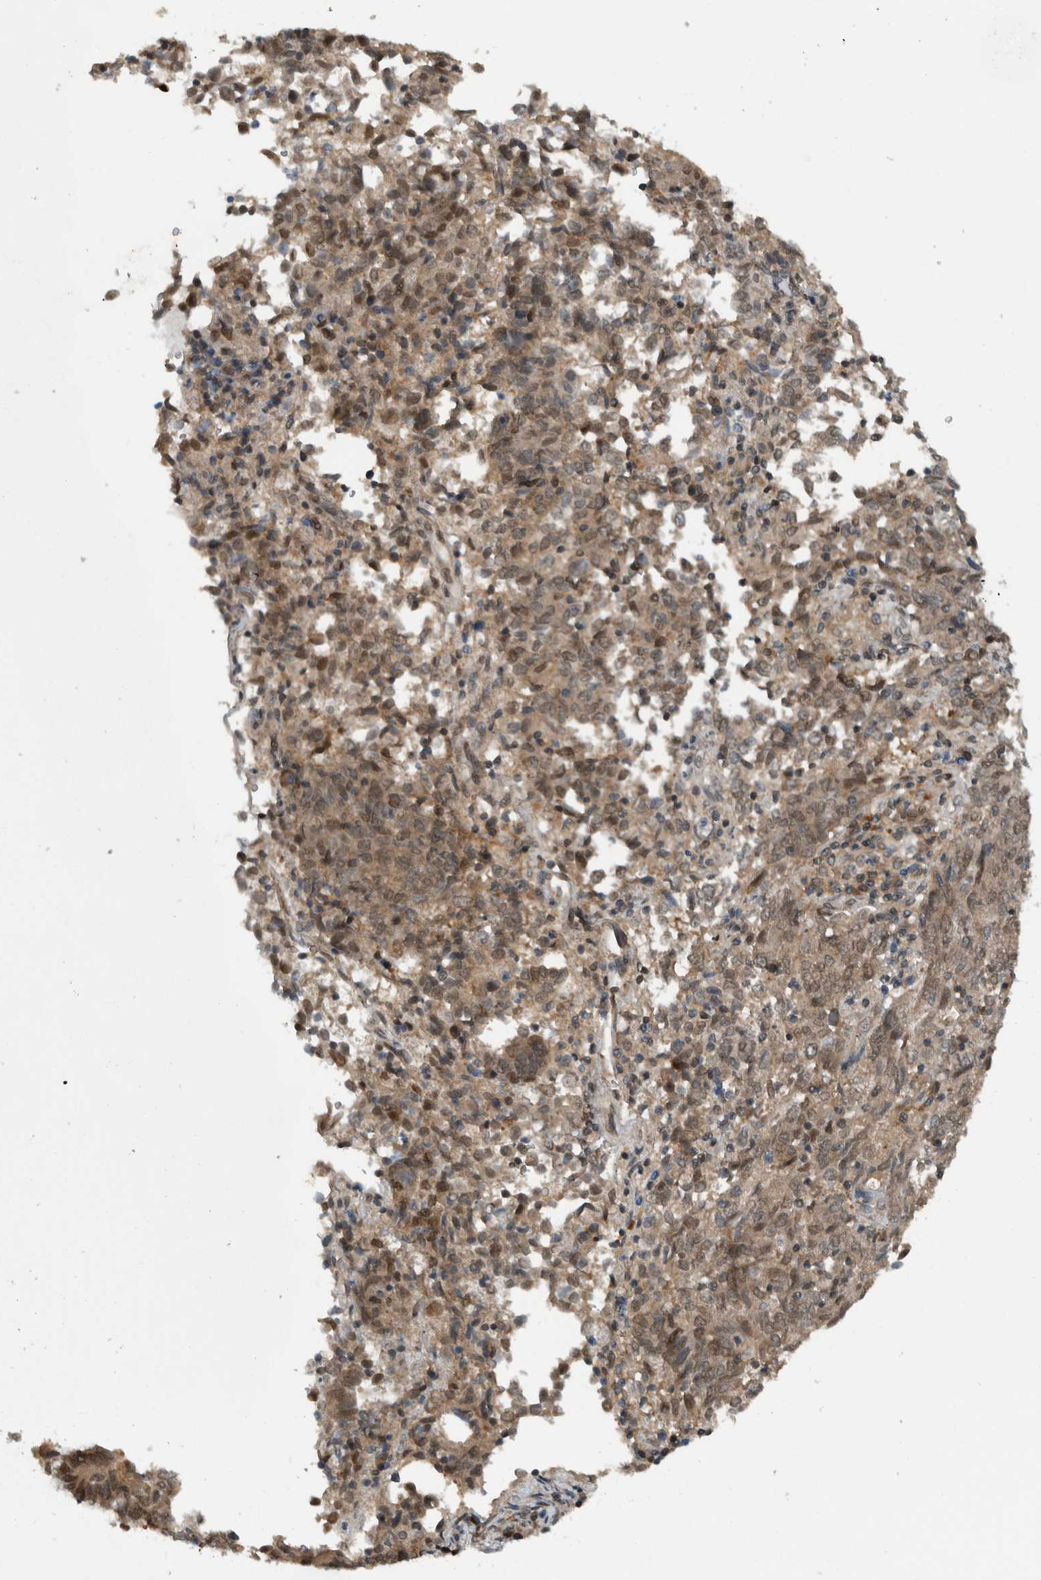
{"staining": {"intensity": "weak", "quantity": ">75%", "location": "cytoplasmic/membranous"}, "tissue": "endometrial cancer", "cell_type": "Tumor cells", "image_type": "cancer", "snomed": [{"axis": "morphology", "description": "Adenocarcinoma, NOS"}, {"axis": "topography", "description": "Endometrium"}], "caption": "DAB immunohistochemical staining of human endometrial cancer (adenocarcinoma) demonstrates weak cytoplasmic/membranous protein expression in about >75% of tumor cells.", "gene": "SPAG7", "patient": {"sex": "female", "age": 80}}